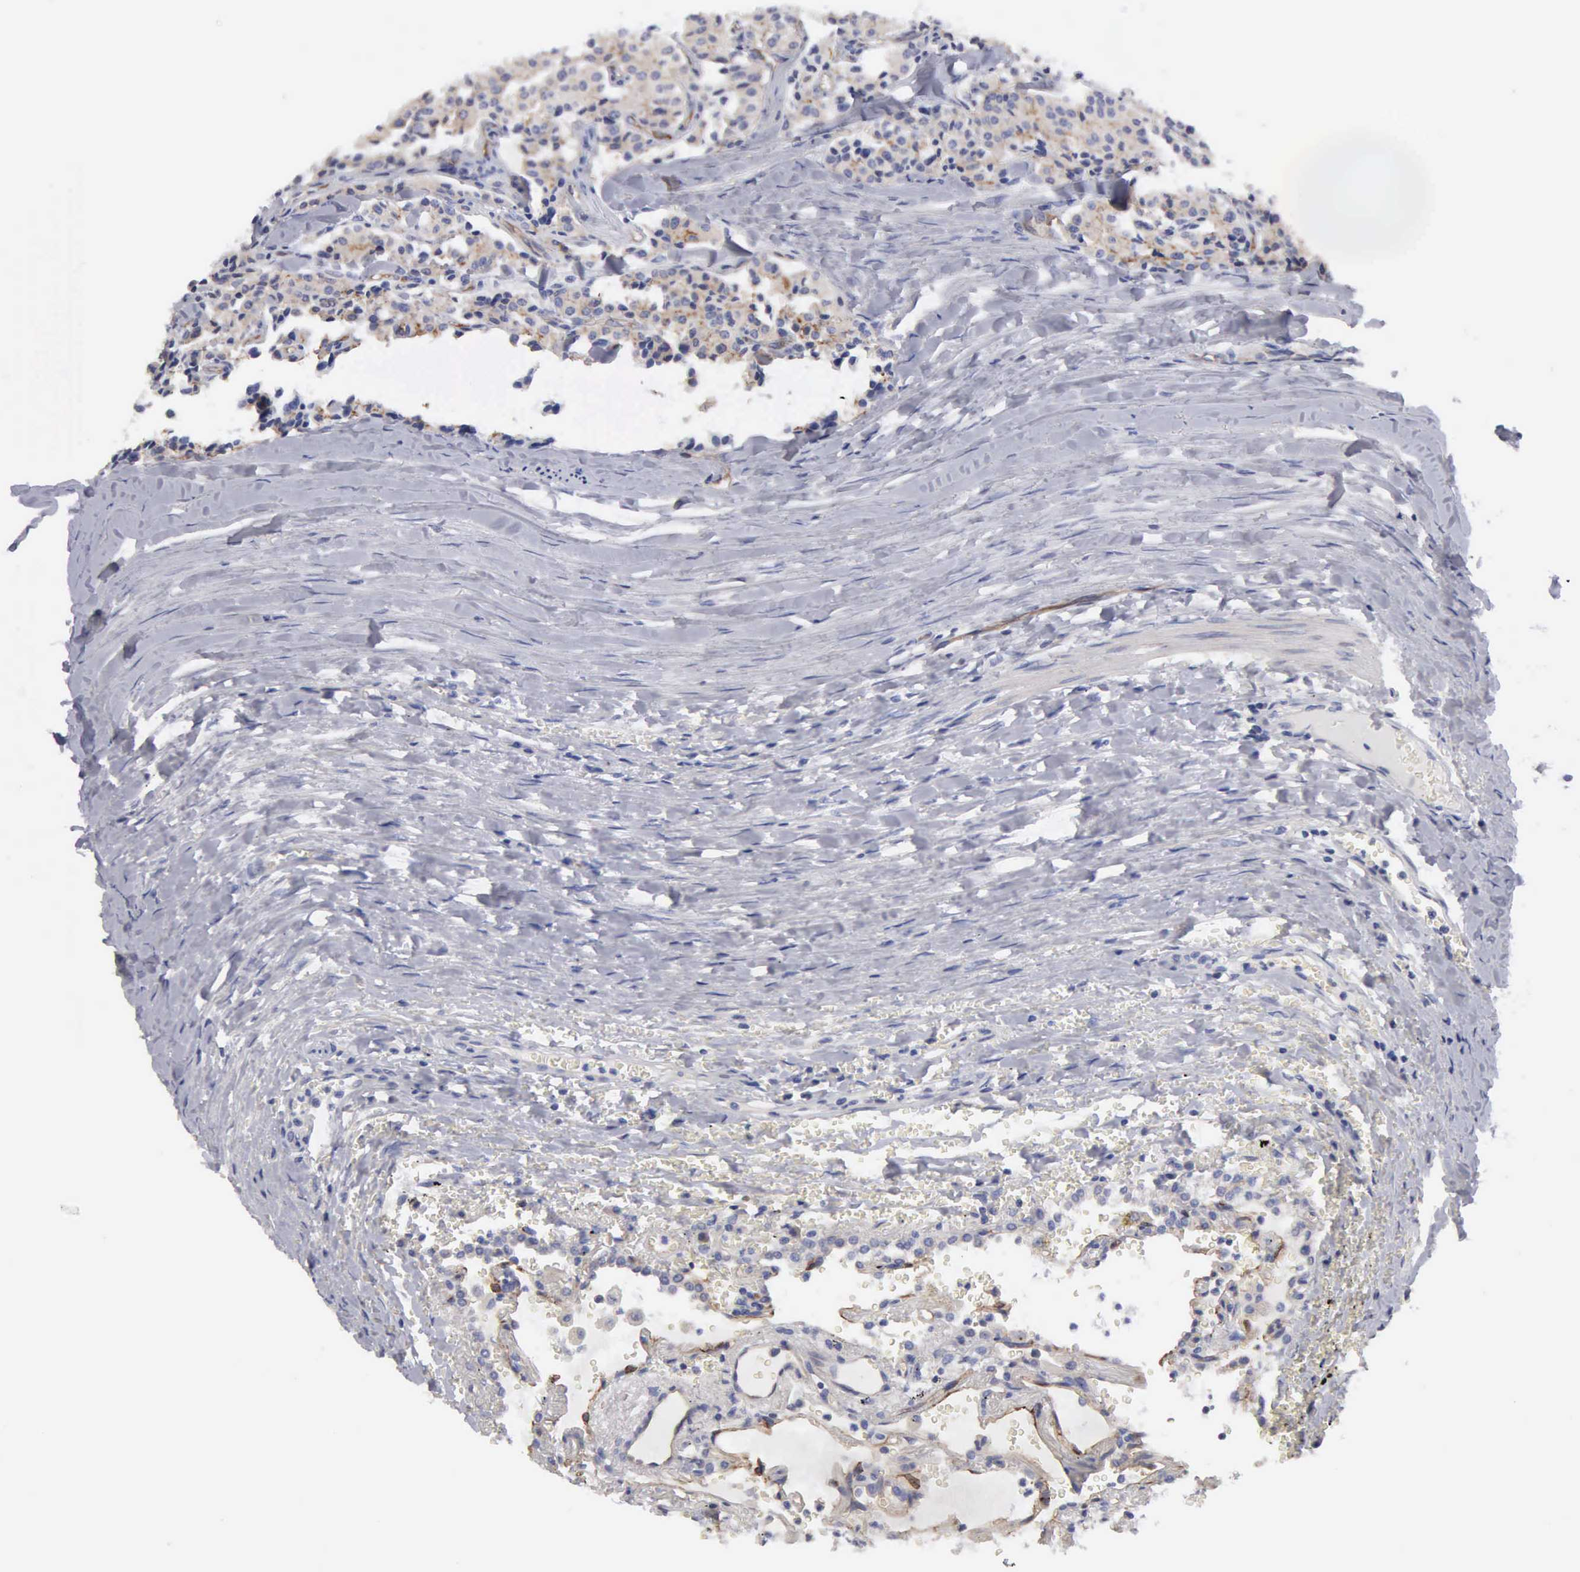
{"staining": {"intensity": "weak", "quantity": ">75%", "location": "cytoplasmic/membranous"}, "tissue": "carcinoid", "cell_type": "Tumor cells", "image_type": "cancer", "snomed": [{"axis": "morphology", "description": "Carcinoid, malignant, NOS"}, {"axis": "topography", "description": "Bronchus"}], "caption": "Approximately >75% of tumor cells in carcinoid demonstrate weak cytoplasmic/membranous protein positivity as visualized by brown immunohistochemical staining.", "gene": "RDX", "patient": {"sex": "male", "age": 55}}